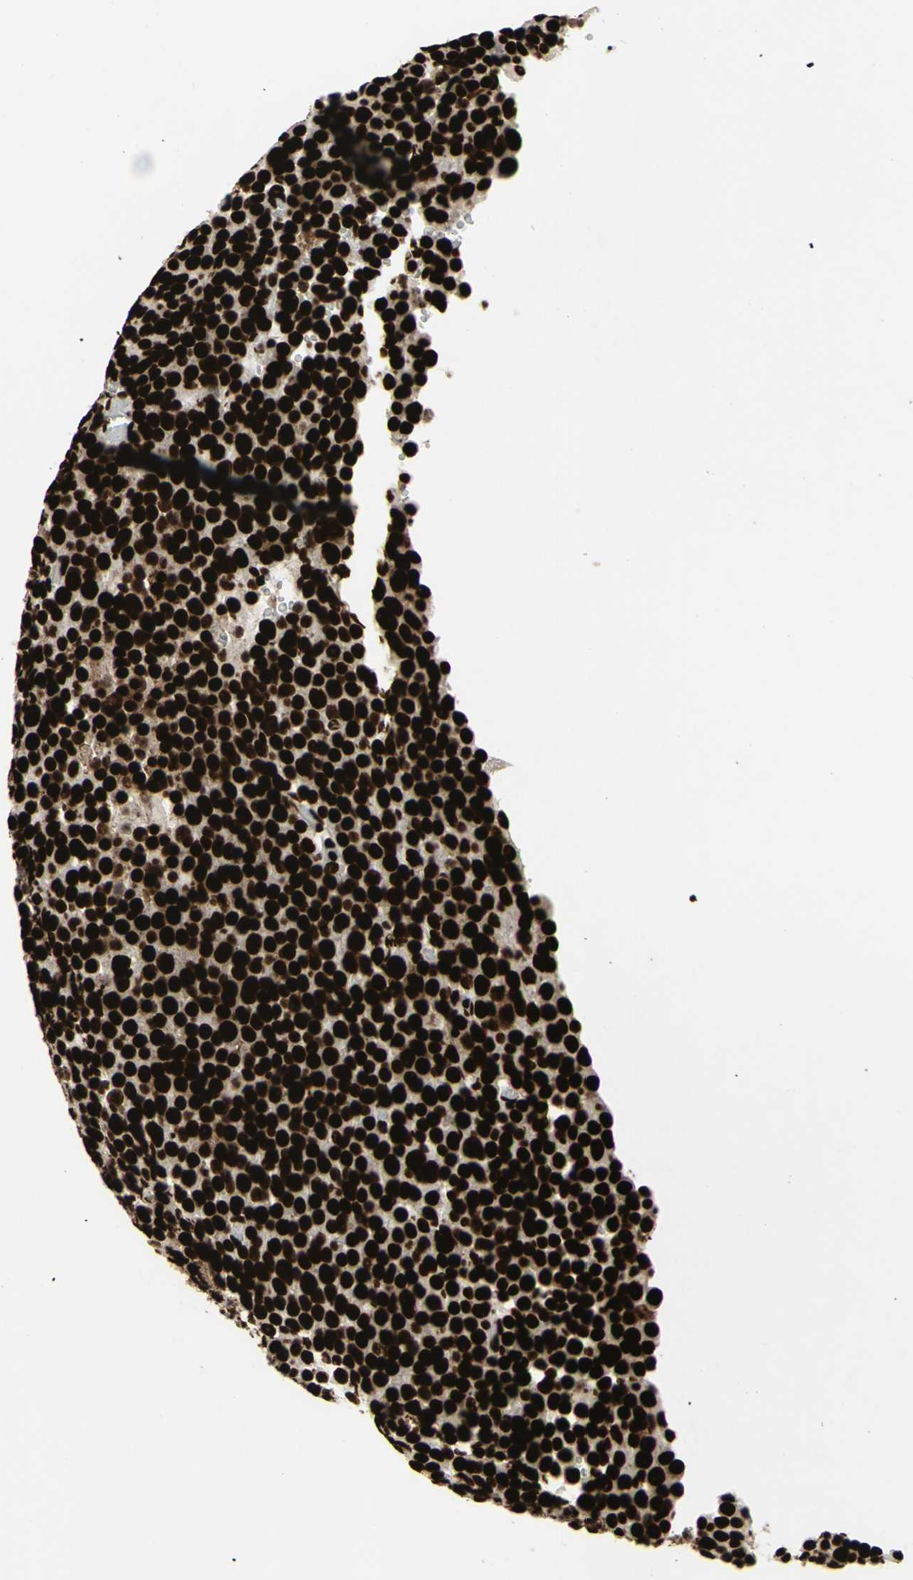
{"staining": {"intensity": "strong", "quantity": ">75%", "location": "nuclear"}, "tissue": "testis cancer", "cell_type": "Tumor cells", "image_type": "cancer", "snomed": [{"axis": "morphology", "description": "Seminoma, NOS"}, {"axis": "topography", "description": "Testis"}], "caption": "Seminoma (testis) stained for a protein (brown) reveals strong nuclear positive positivity in approximately >75% of tumor cells.", "gene": "U2AF2", "patient": {"sex": "male", "age": 71}}